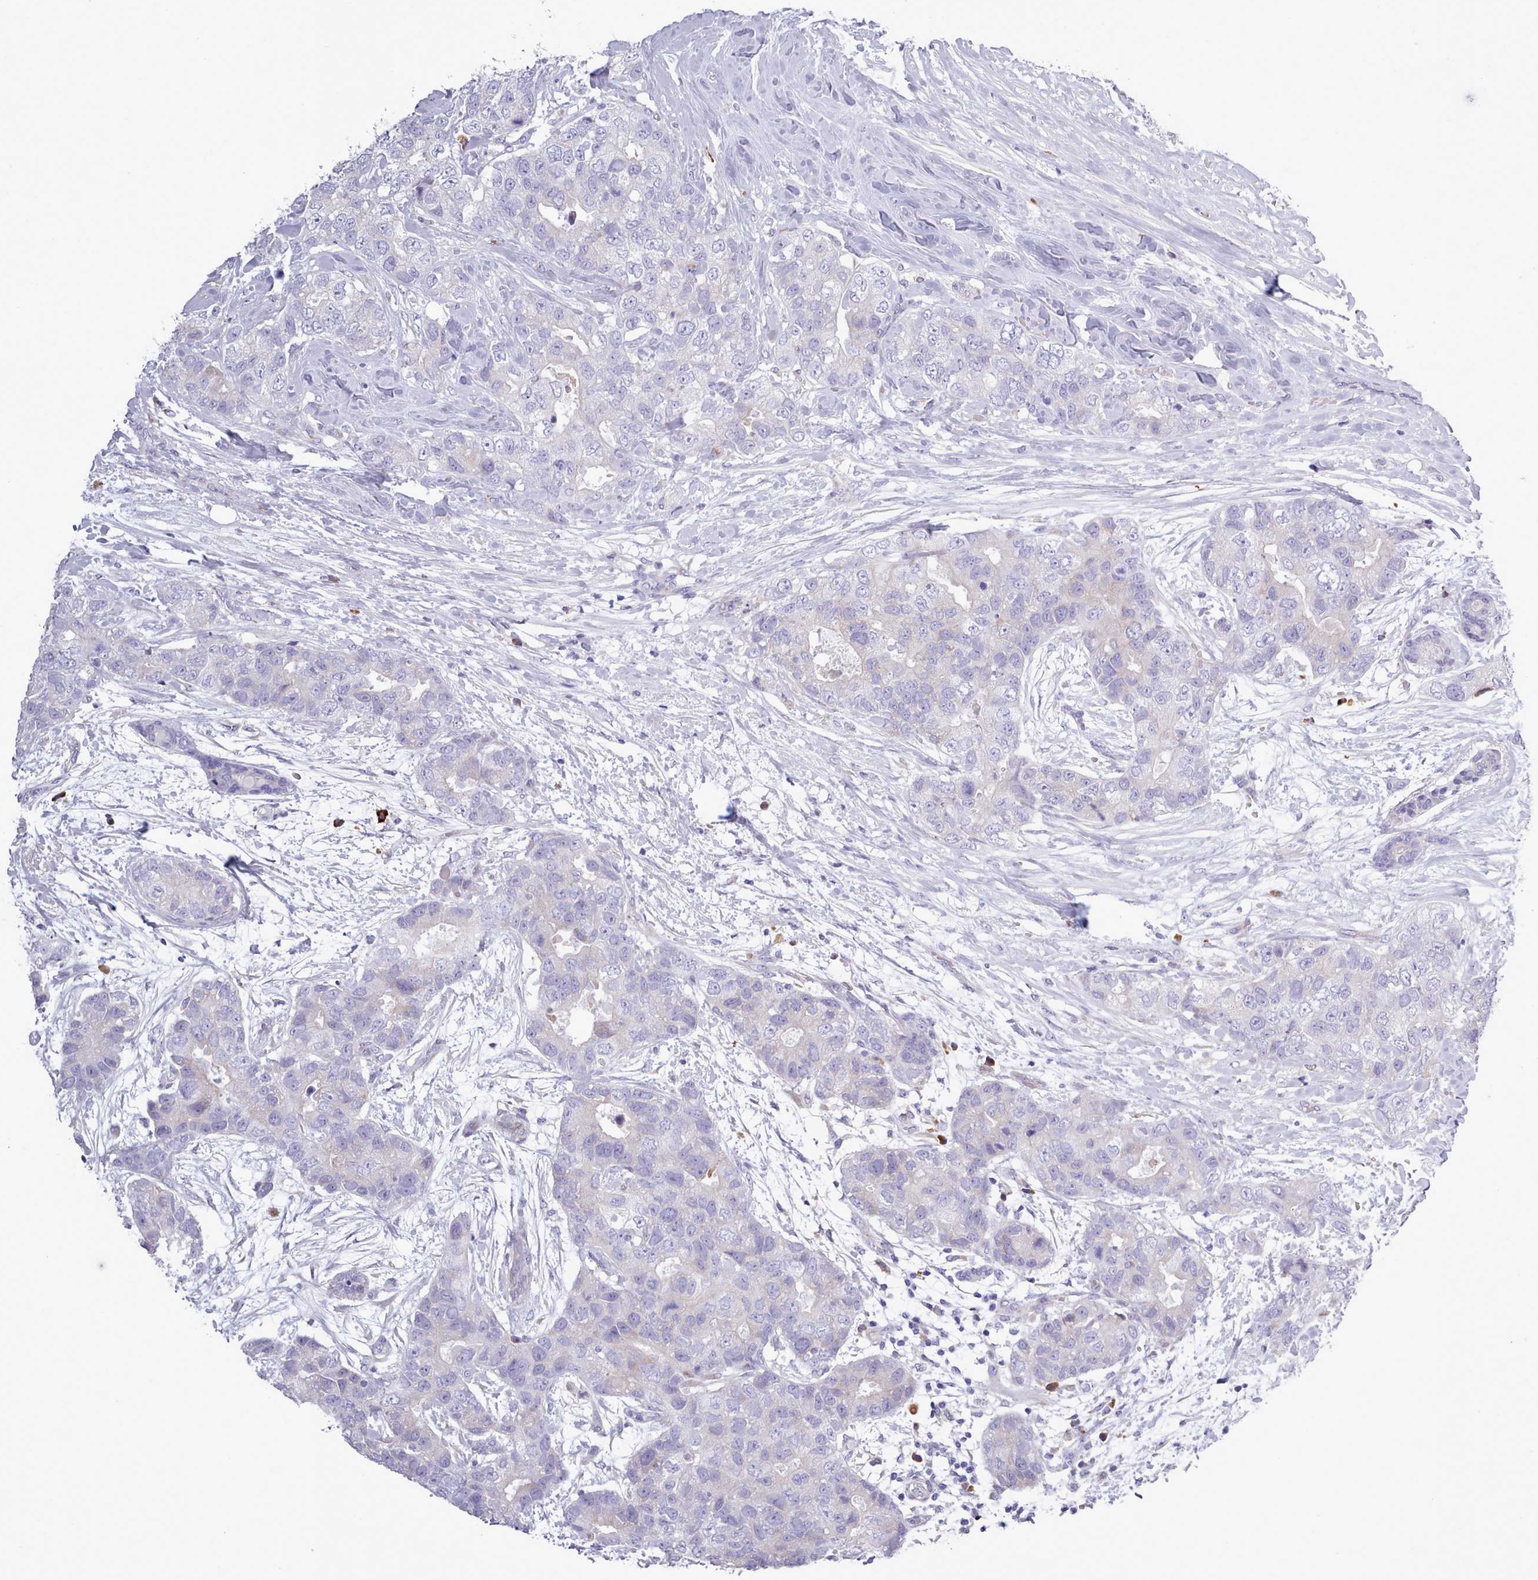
{"staining": {"intensity": "negative", "quantity": "none", "location": "none"}, "tissue": "breast cancer", "cell_type": "Tumor cells", "image_type": "cancer", "snomed": [{"axis": "morphology", "description": "Duct carcinoma"}, {"axis": "topography", "description": "Breast"}], "caption": "An IHC micrograph of breast cancer (invasive ductal carcinoma) is shown. There is no staining in tumor cells of breast cancer (invasive ductal carcinoma).", "gene": "XKR8", "patient": {"sex": "female", "age": 62}}